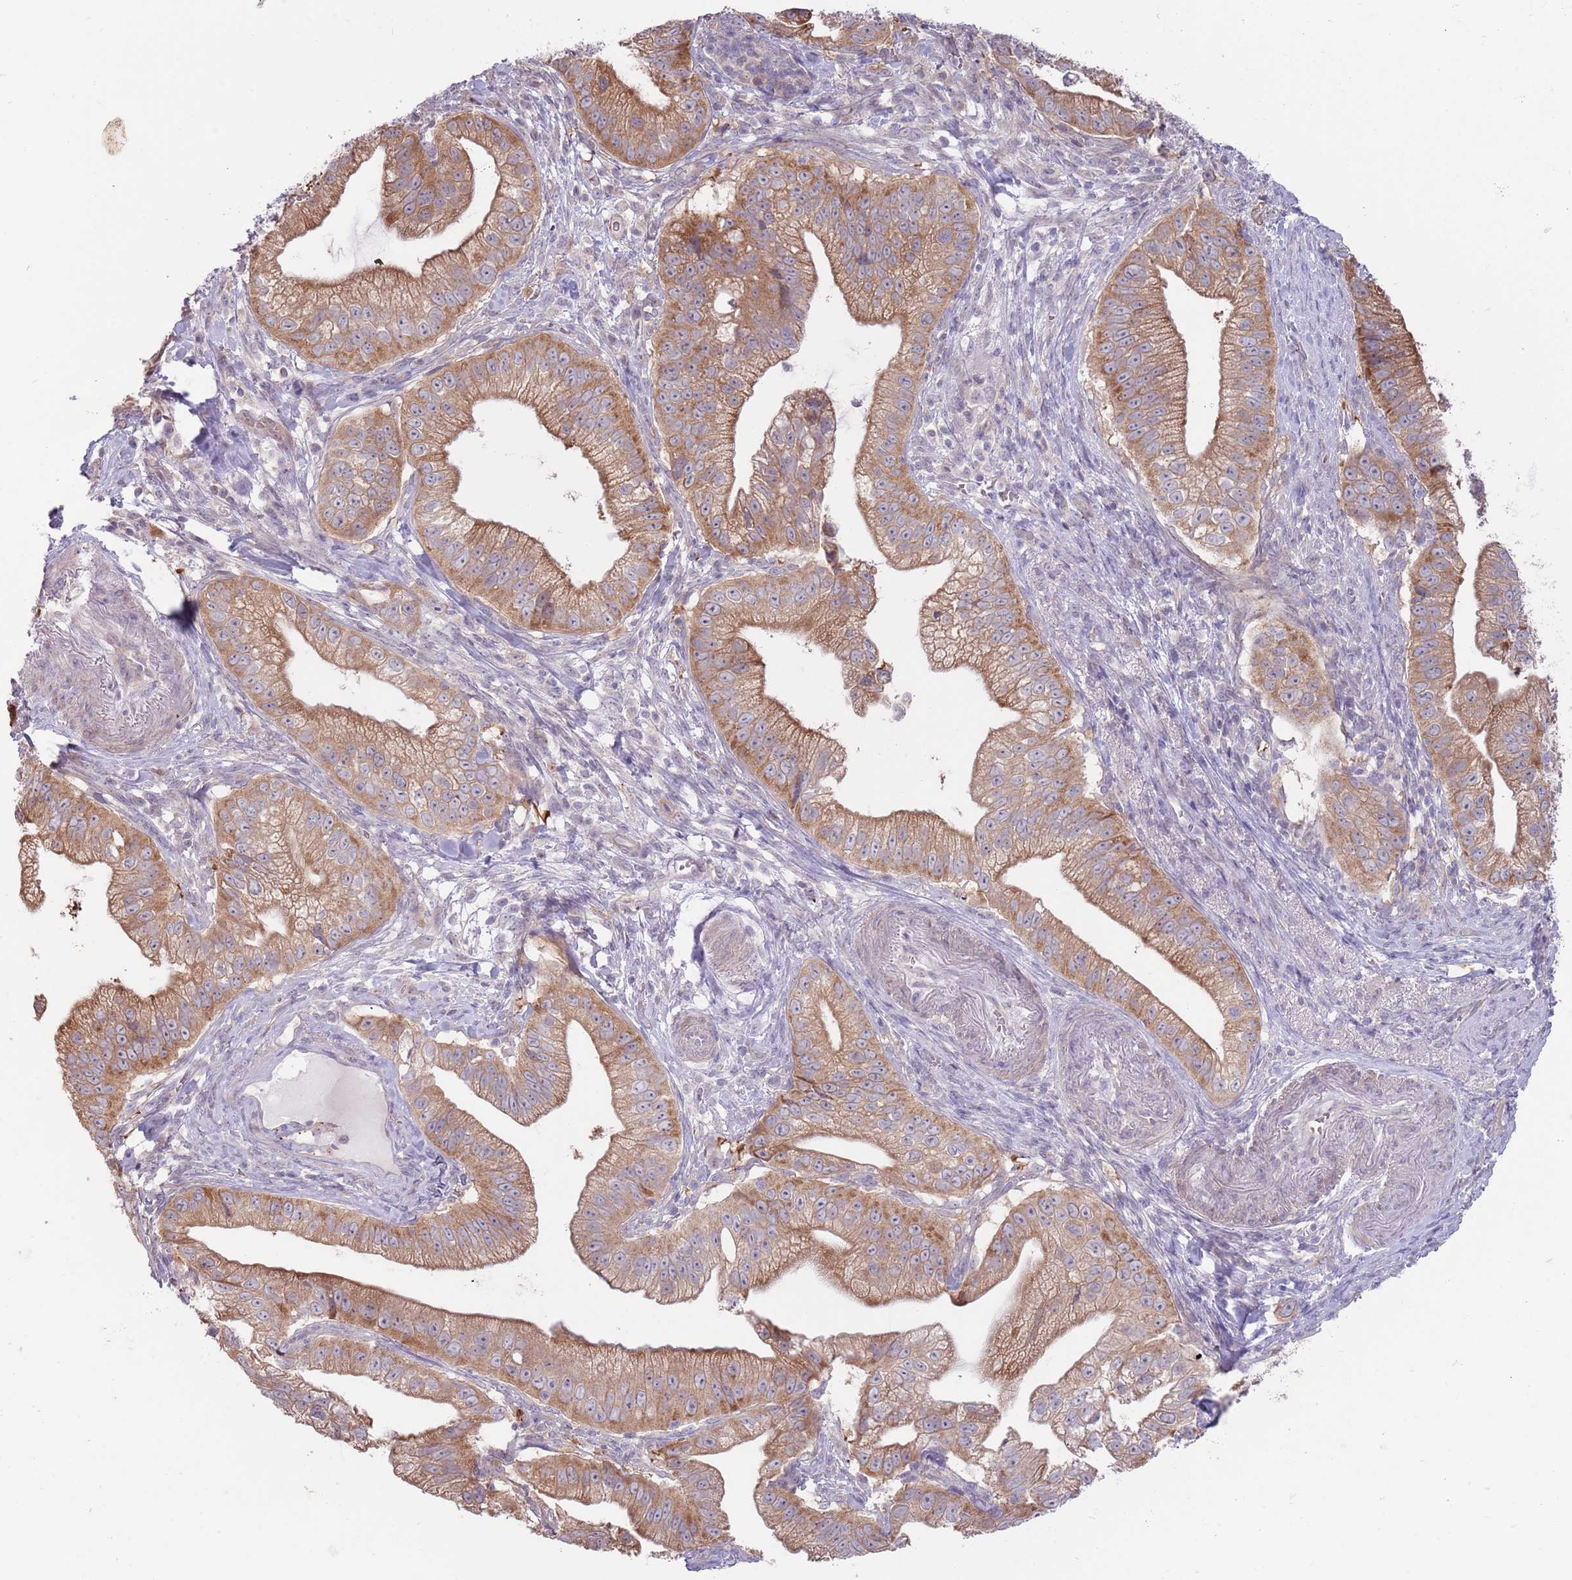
{"staining": {"intensity": "moderate", "quantity": ">75%", "location": "cytoplasmic/membranous"}, "tissue": "pancreatic cancer", "cell_type": "Tumor cells", "image_type": "cancer", "snomed": [{"axis": "morphology", "description": "Adenocarcinoma, NOS"}, {"axis": "topography", "description": "Pancreas"}], "caption": "Immunohistochemical staining of pancreatic cancer (adenocarcinoma) demonstrates moderate cytoplasmic/membranous protein staining in approximately >75% of tumor cells.", "gene": "LDHD", "patient": {"sex": "male", "age": 70}}